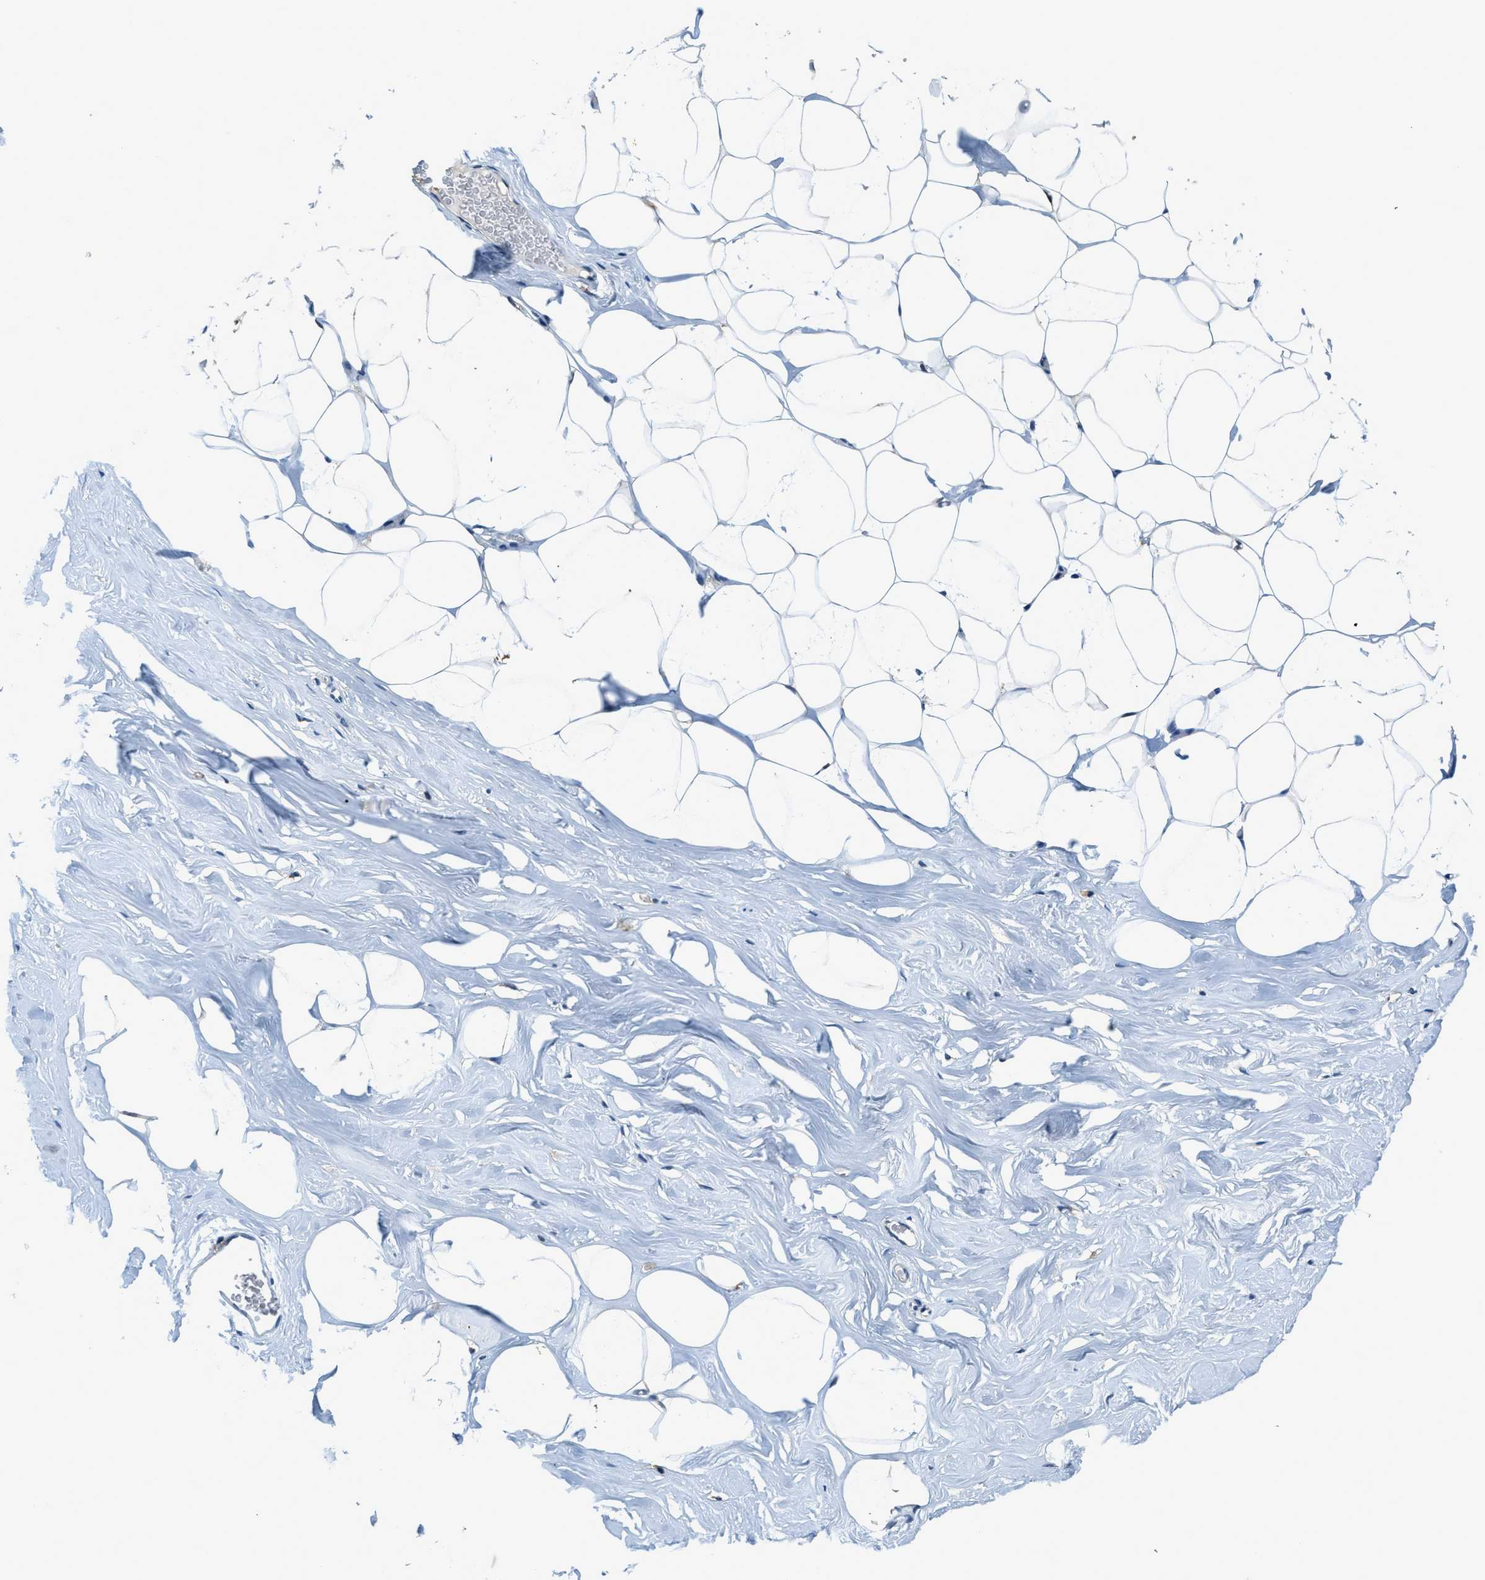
{"staining": {"intensity": "weak", "quantity": "<25%", "location": "cytoplasmic/membranous"}, "tissue": "adipose tissue", "cell_type": "Adipocytes", "image_type": "normal", "snomed": [{"axis": "morphology", "description": "Normal tissue, NOS"}, {"axis": "morphology", "description": "Fibrosis, NOS"}, {"axis": "topography", "description": "Breast"}, {"axis": "topography", "description": "Adipose tissue"}], "caption": "A high-resolution histopathology image shows immunohistochemistry staining of unremarkable adipose tissue, which reveals no significant expression in adipocytes.", "gene": "MYO1G", "patient": {"sex": "female", "age": 39}}